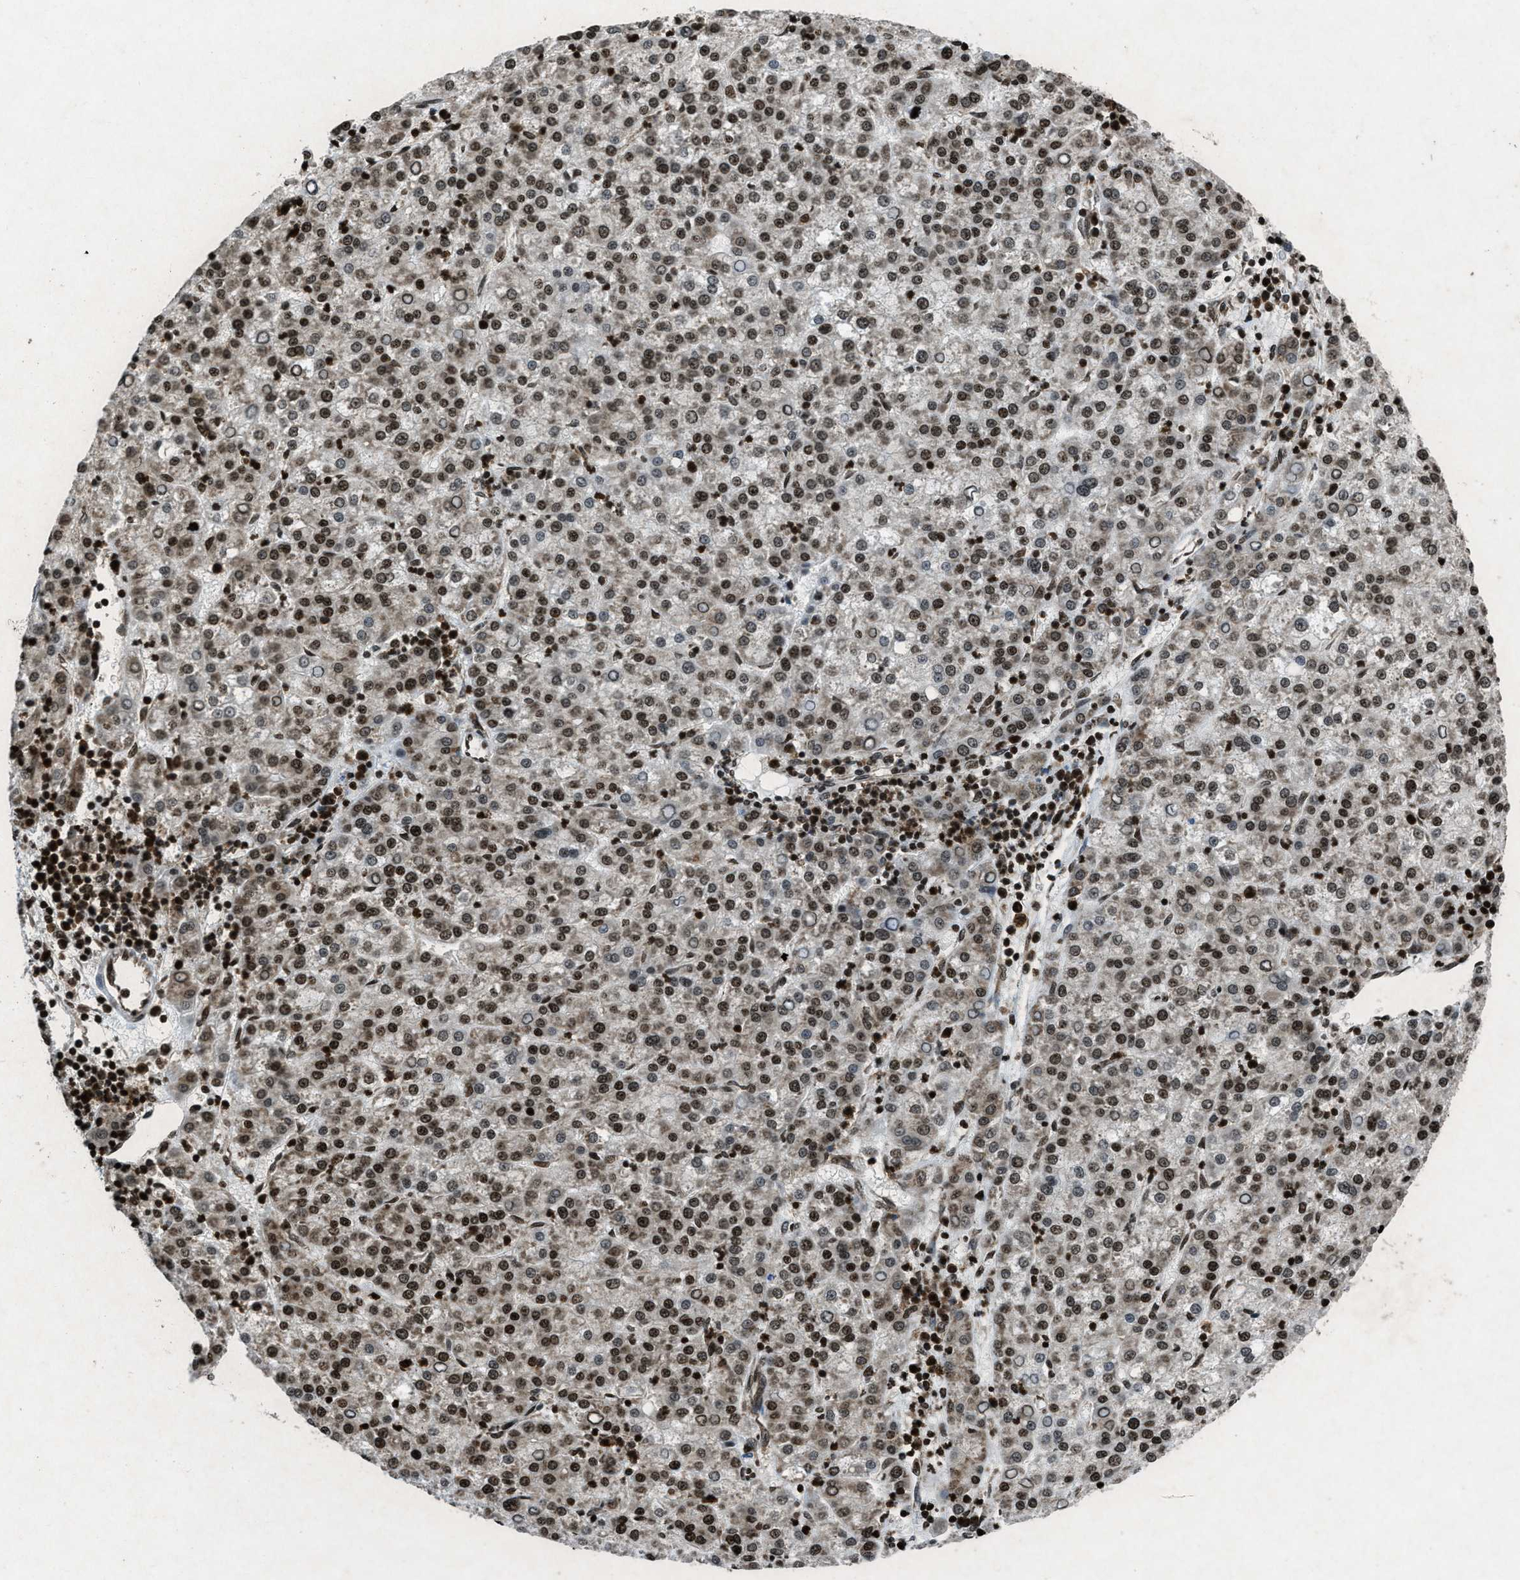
{"staining": {"intensity": "moderate", "quantity": ">75%", "location": "nuclear"}, "tissue": "liver cancer", "cell_type": "Tumor cells", "image_type": "cancer", "snomed": [{"axis": "morphology", "description": "Carcinoma, Hepatocellular, NOS"}, {"axis": "topography", "description": "Liver"}], "caption": "About >75% of tumor cells in human liver hepatocellular carcinoma show moderate nuclear protein staining as visualized by brown immunohistochemical staining.", "gene": "NXF1", "patient": {"sex": "female", "age": 58}}